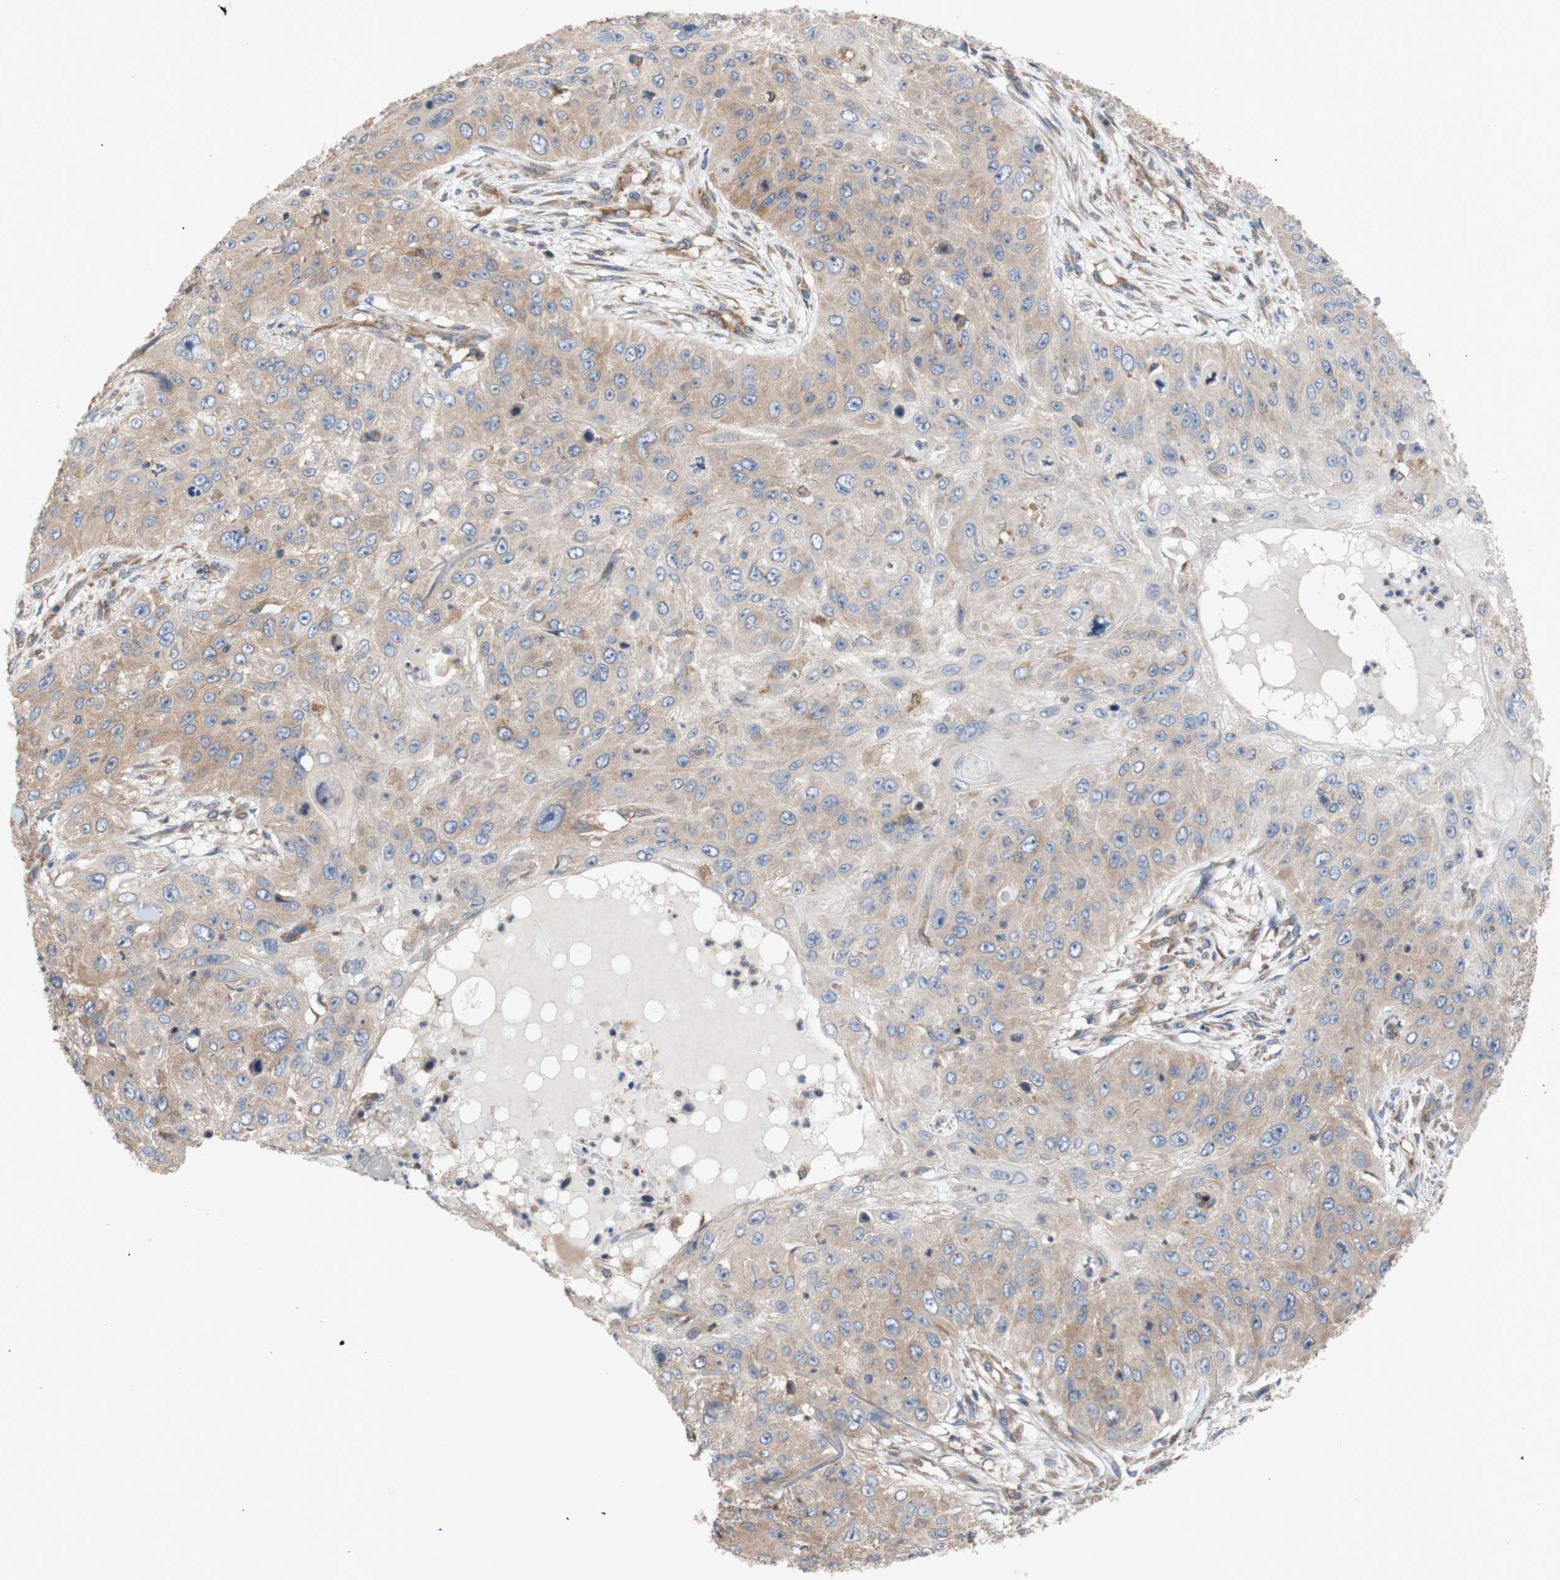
{"staining": {"intensity": "weak", "quantity": ">75%", "location": "cytoplasmic/membranous"}, "tissue": "skin cancer", "cell_type": "Tumor cells", "image_type": "cancer", "snomed": [{"axis": "morphology", "description": "Squamous cell carcinoma, NOS"}, {"axis": "topography", "description": "Skin"}], "caption": "DAB immunohistochemical staining of human skin cancer (squamous cell carcinoma) demonstrates weak cytoplasmic/membranous protein staining in about >75% of tumor cells.", "gene": "EIF2S3", "patient": {"sex": "female", "age": 80}}